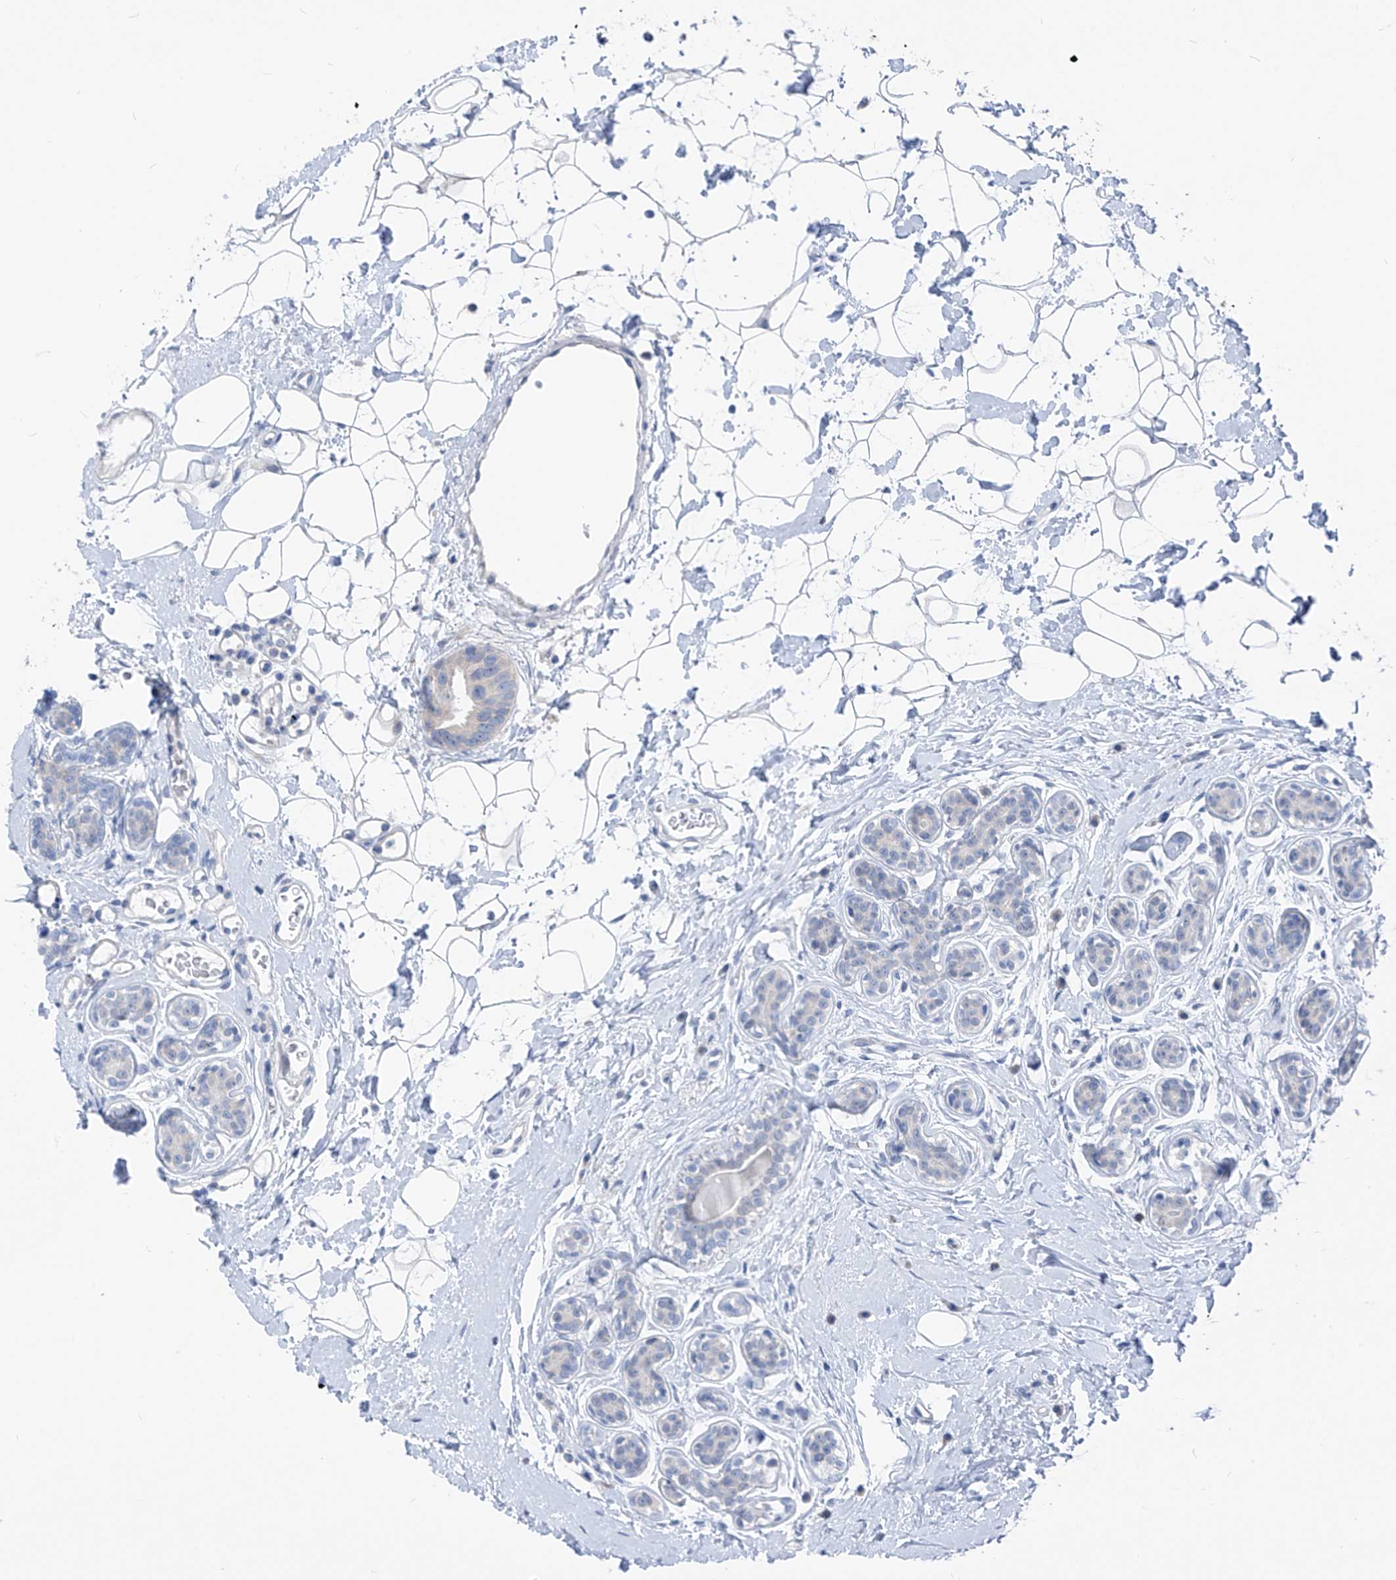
{"staining": {"intensity": "negative", "quantity": "none", "location": "none"}, "tissue": "breast cancer", "cell_type": "Tumor cells", "image_type": "cancer", "snomed": [{"axis": "morphology", "description": "Normal tissue, NOS"}, {"axis": "morphology", "description": "Duct carcinoma"}, {"axis": "topography", "description": "Breast"}], "caption": "Breast cancer (infiltrating ductal carcinoma) was stained to show a protein in brown. There is no significant positivity in tumor cells.", "gene": "LDAH", "patient": {"sex": "female", "age": 39}}